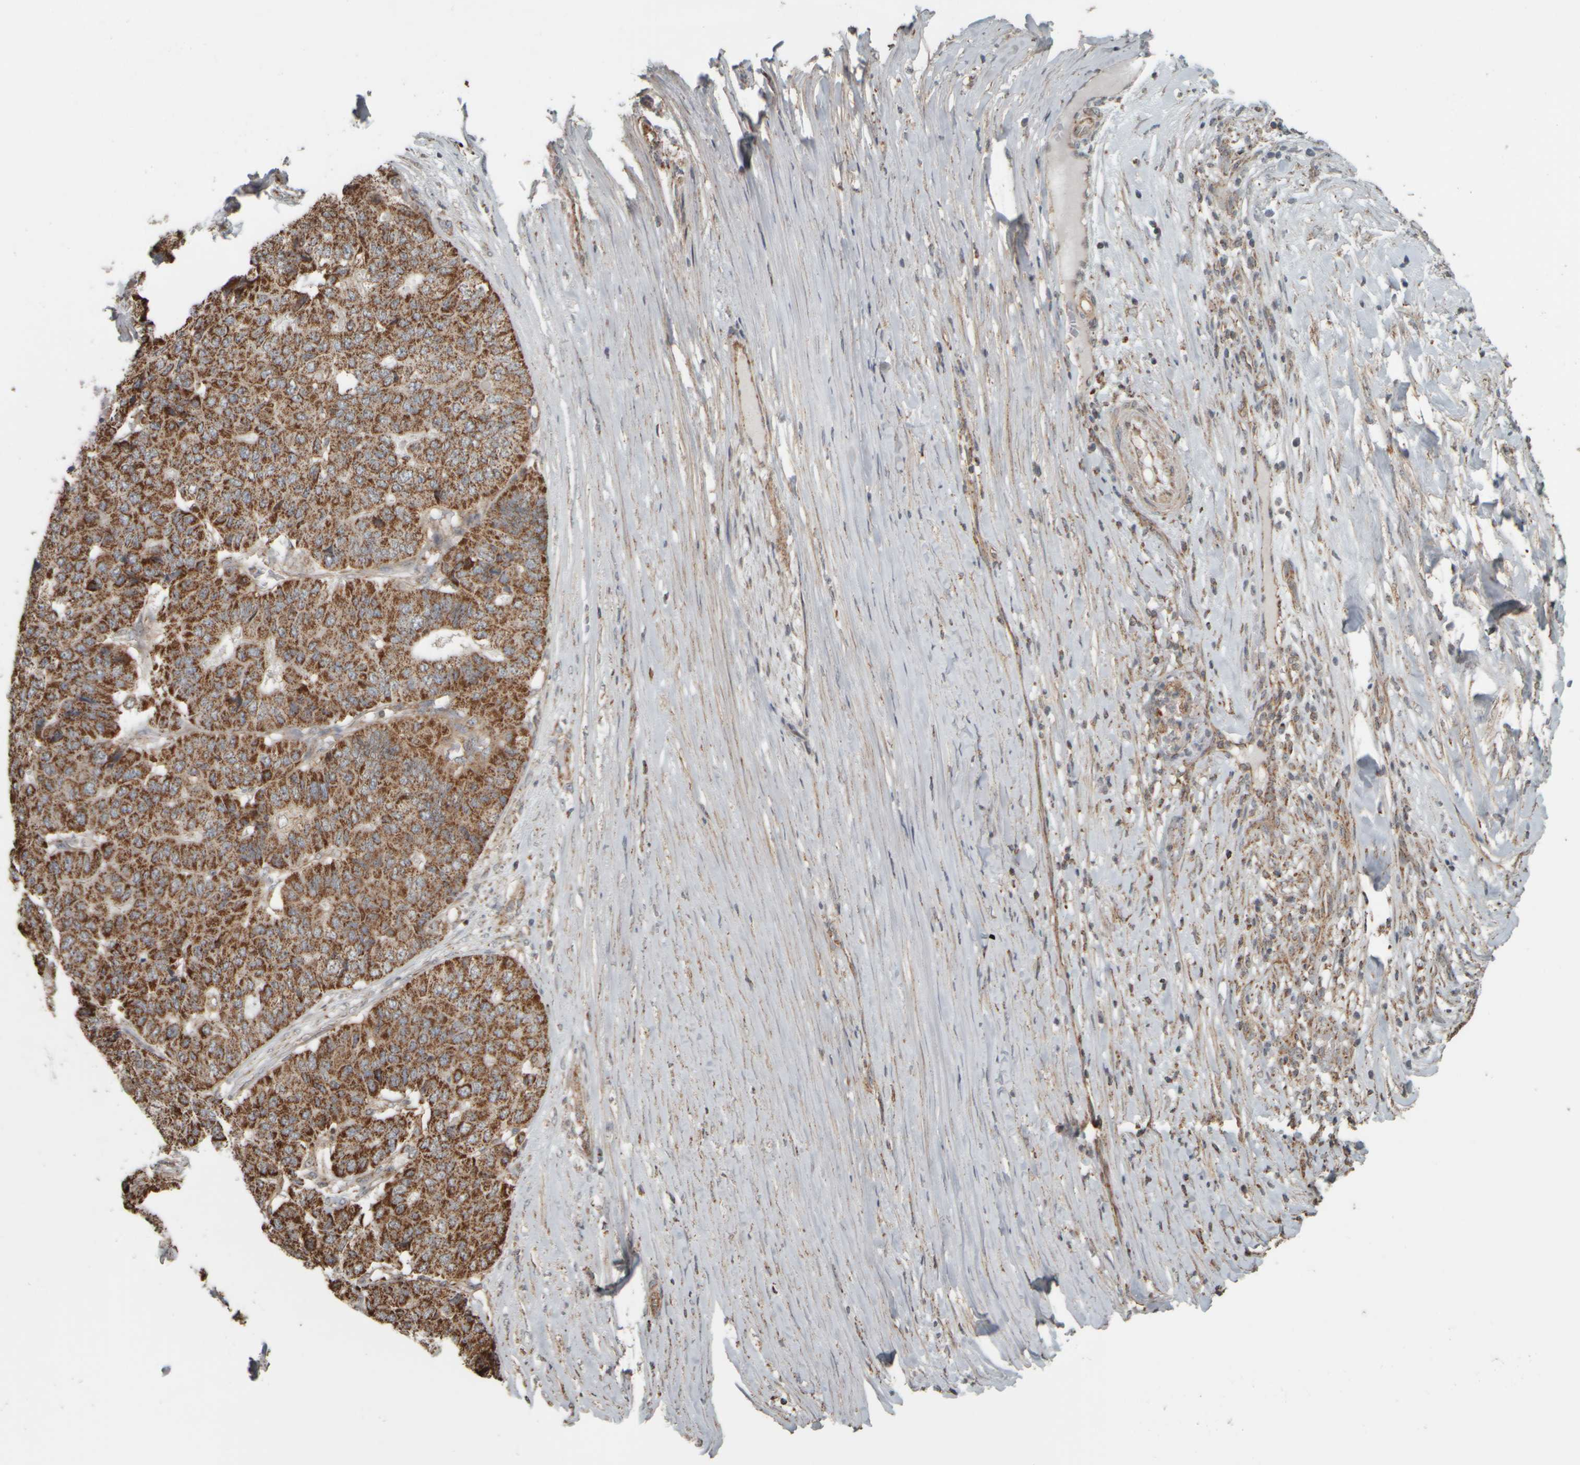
{"staining": {"intensity": "strong", "quantity": ">75%", "location": "cytoplasmic/membranous"}, "tissue": "pancreatic cancer", "cell_type": "Tumor cells", "image_type": "cancer", "snomed": [{"axis": "morphology", "description": "Adenocarcinoma, NOS"}, {"axis": "topography", "description": "Pancreas"}], "caption": "An image of pancreatic adenocarcinoma stained for a protein exhibits strong cytoplasmic/membranous brown staining in tumor cells.", "gene": "APBB2", "patient": {"sex": "male", "age": 50}}